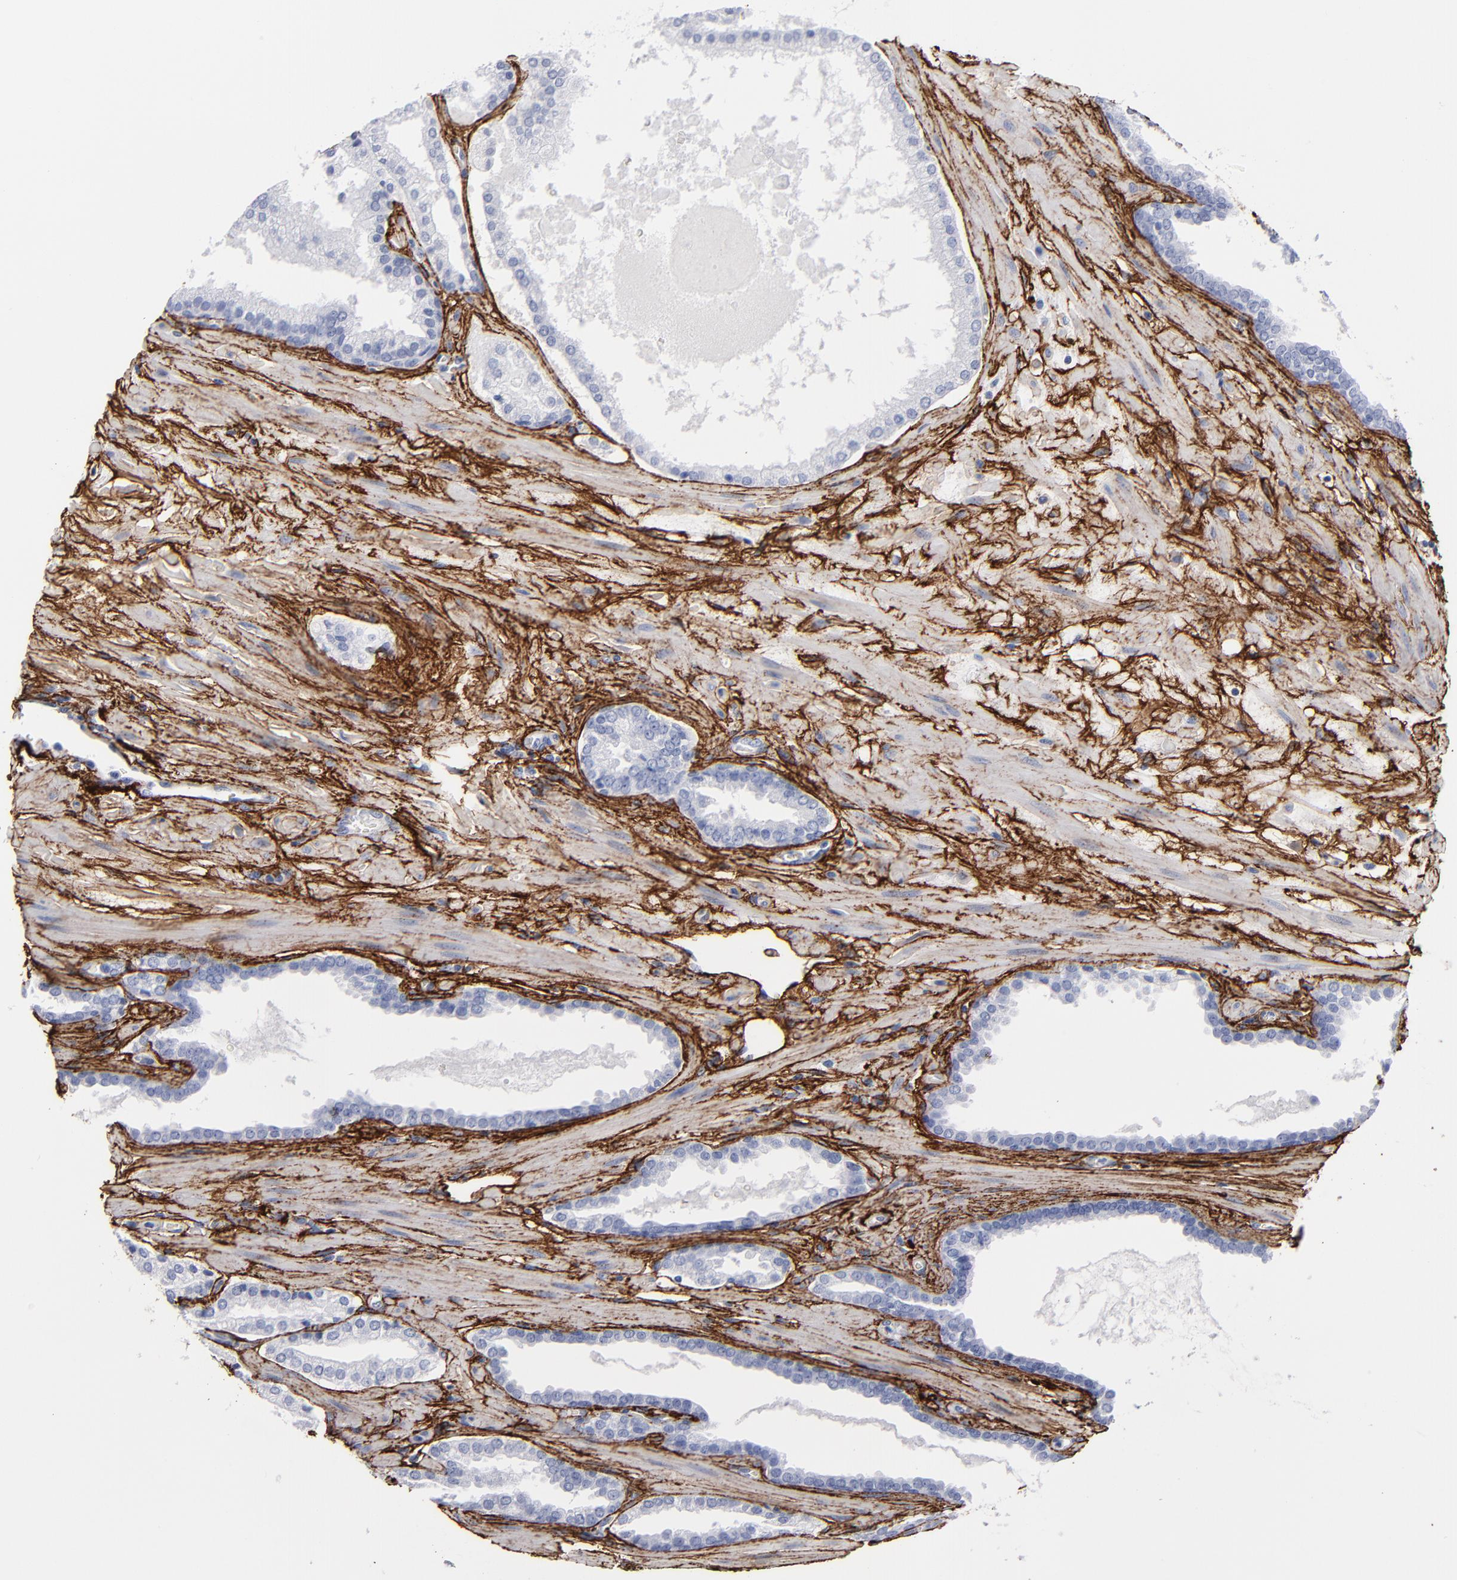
{"staining": {"intensity": "negative", "quantity": "none", "location": "none"}, "tissue": "prostate cancer", "cell_type": "Tumor cells", "image_type": "cancer", "snomed": [{"axis": "morphology", "description": "Adenocarcinoma, Medium grade"}, {"axis": "topography", "description": "Prostate"}], "caption": "Photomicrograph shows no protein expression in tumor cells of prostate medium-grade adenocarcinoma tissue.", "gene": "EMILIN1", "patient": {"sex": "male", "age": 60}}